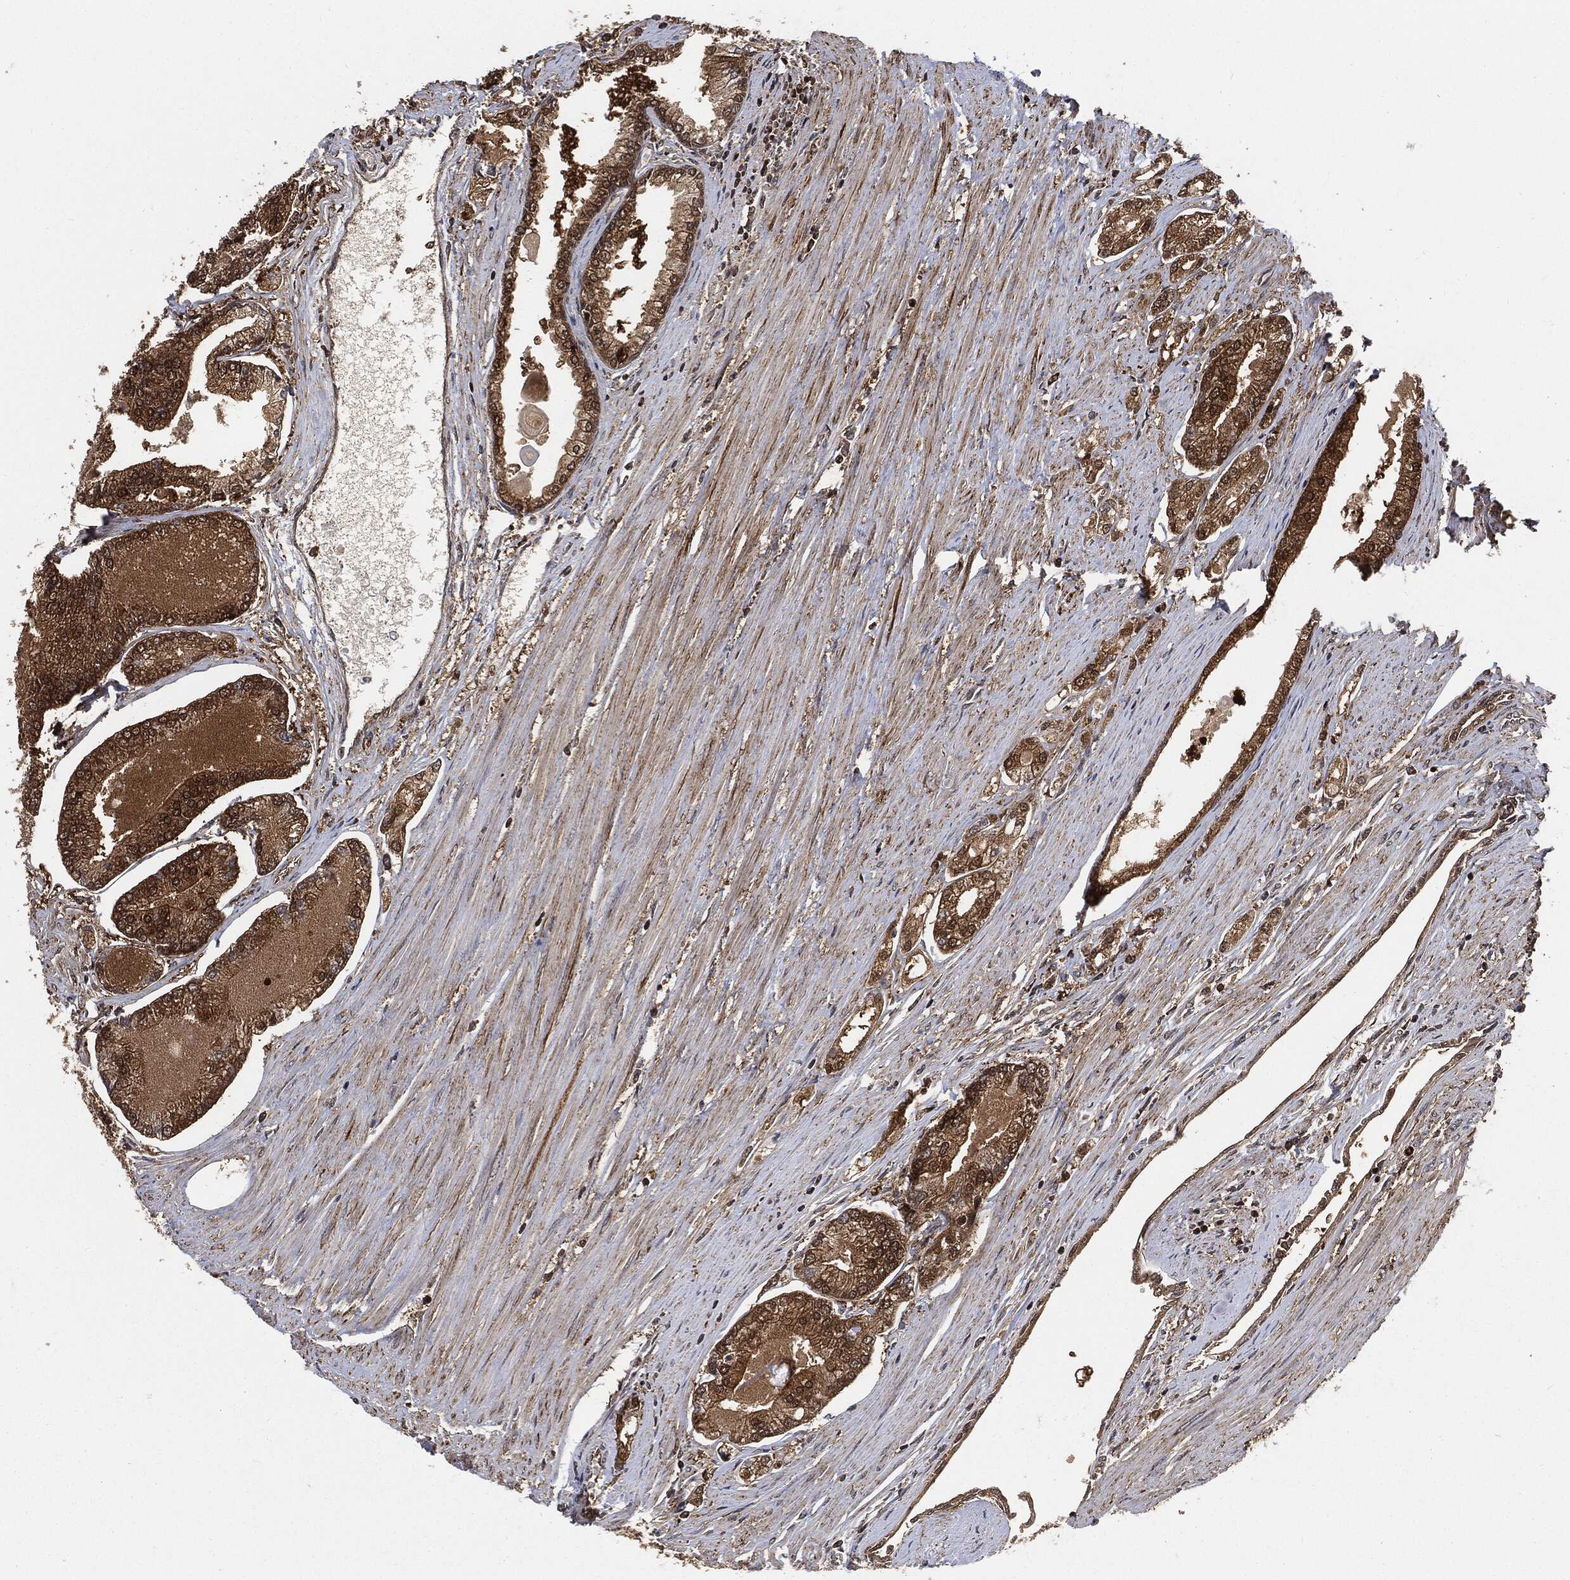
{"staining": {"intensity": "moderate", "quantity": ">75%", "location": "cytoplasmic/membranous"}, "tissue": "prostate cancer", "cell_type": "Tumor cells", "image_type": "cancer", "snomed": [{"axis": "morphology", "description": "Adenocarcinoma, Low grade"}, {"axis": "topography", "description": "Prostate"}], "caption": "The histopathology image demonstrates immunohistochemical staining of prostate cancer. There is moderate cytoplasmic/membranous positivity is identified in approximately >75% of tumor cells.", "gene": "CUTA", "patient": {"sex": "male", "age": 72}}